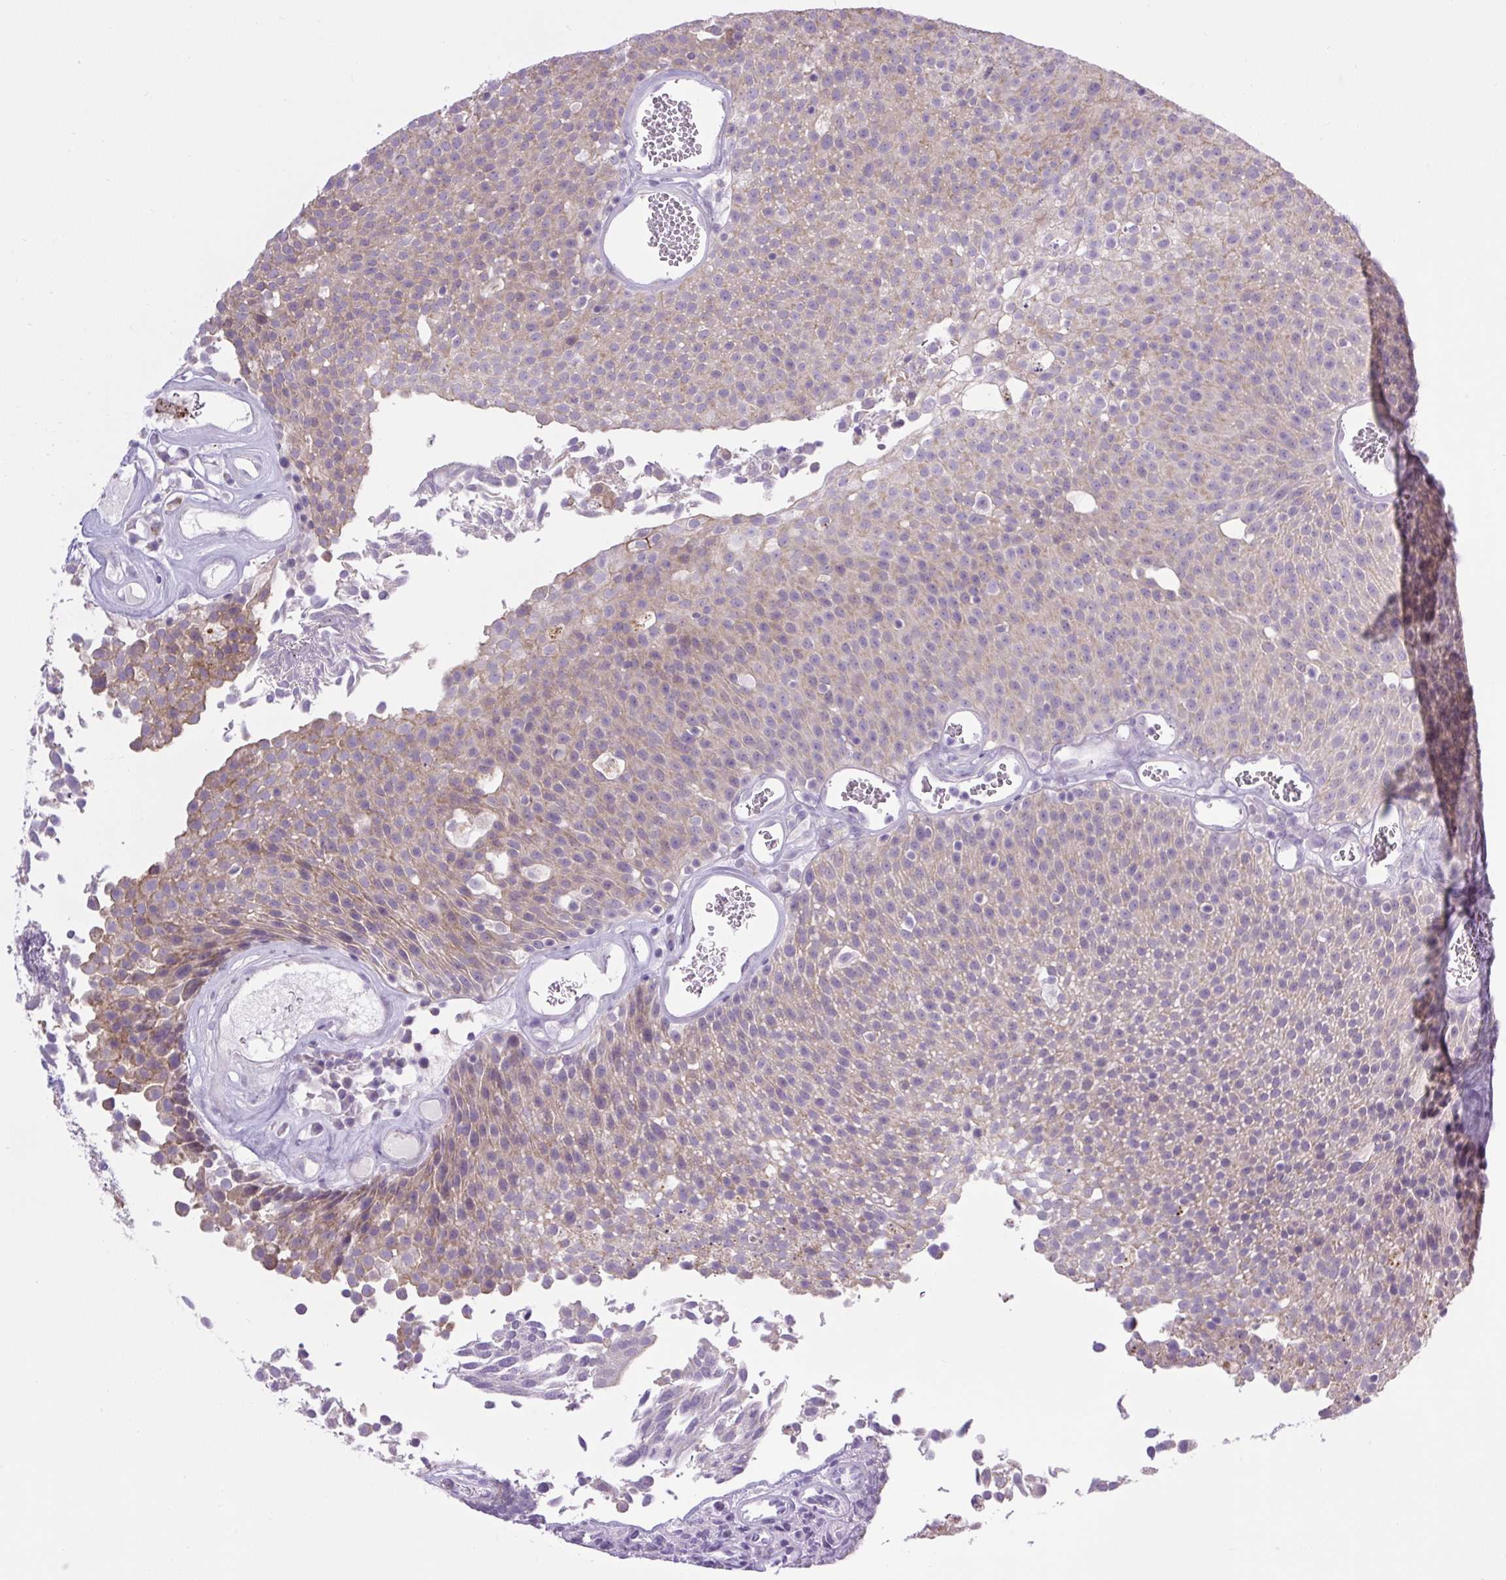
{"staining": {"intensity": "weak", "quantity": "25%-75%", "location": "cytoplasmic/membranous"}, "tissue": "urothelial cancer", "cell_type": "Tumor cells", "image_type": "cancer", "snomed": [{"axis": "morphology", "description": "Urothelial carcinoma, Low grade"}, {"axis": "topography", "description": "Urinary bladder"}], "caption": "A low amount of weak cytoplasmic/membranous staining is present in about 25%-75% of tumor cells in urothelial cancer tissue.", "gene": "RNASE10", "patient": {"sex": "female", "age": 79}}